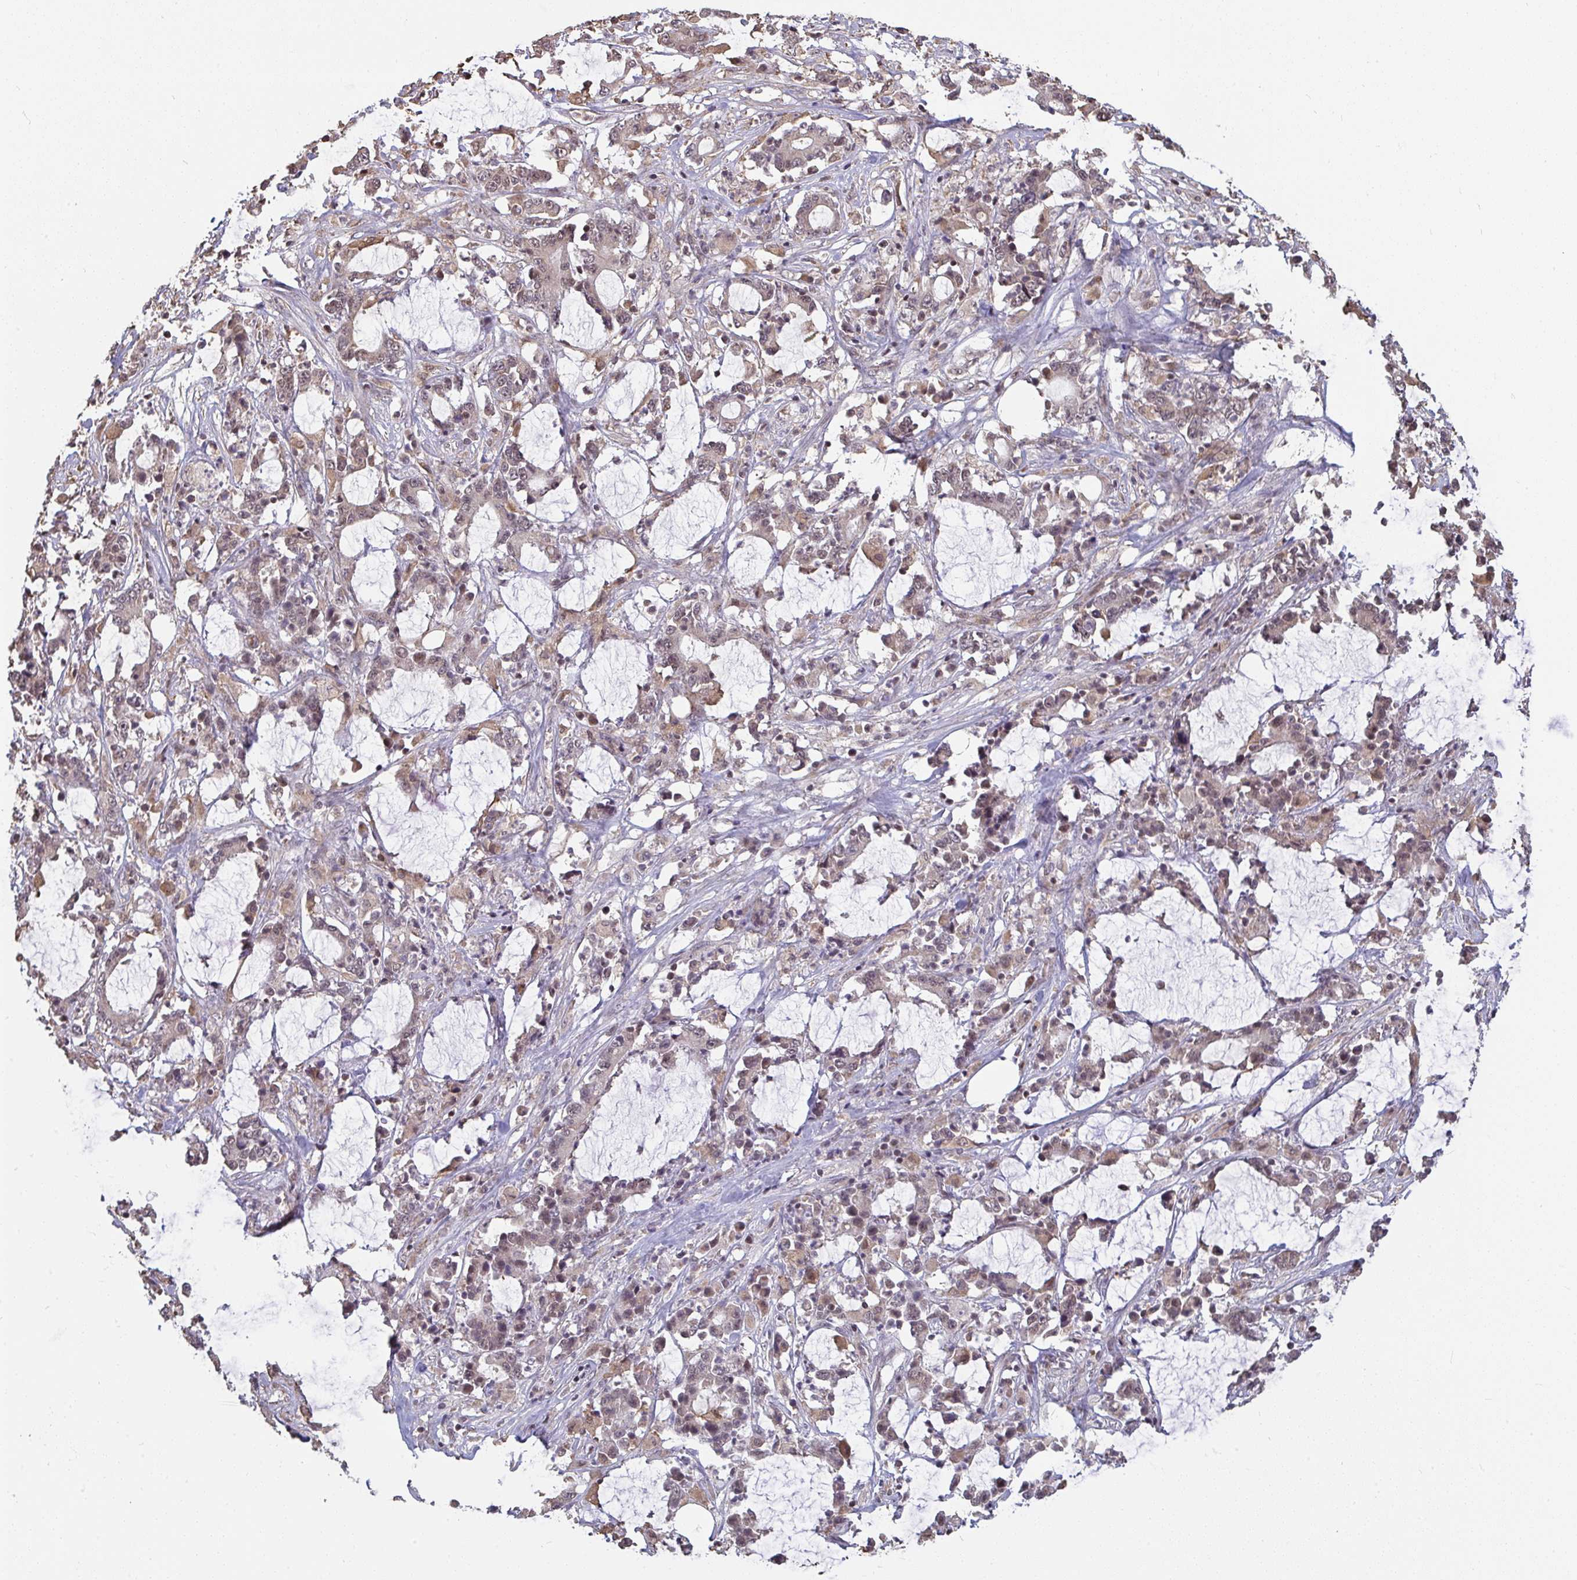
{"staining": {"intensity": "weak", "quantity": "25%-75%", "location": "cytoplasmic/membranous,nuclear"}, "tissue": "stomach cancer", "cell_type": "Tumor cells", "image_type": "cancer", "snomed": [{"axis": "morphology", "description": "Adenocarcinoma, NOS"}, {"axis": "topography", "description": "Stomach, upper"}], "caption": "A brown stain labels weak cytoplasmic/membranous and nuclear staining of a protein in human stomach cancer (adenocarcinoma) tumor cells.", "gene": "SAP30", "patient": {"sex": "male", "age": 68}}